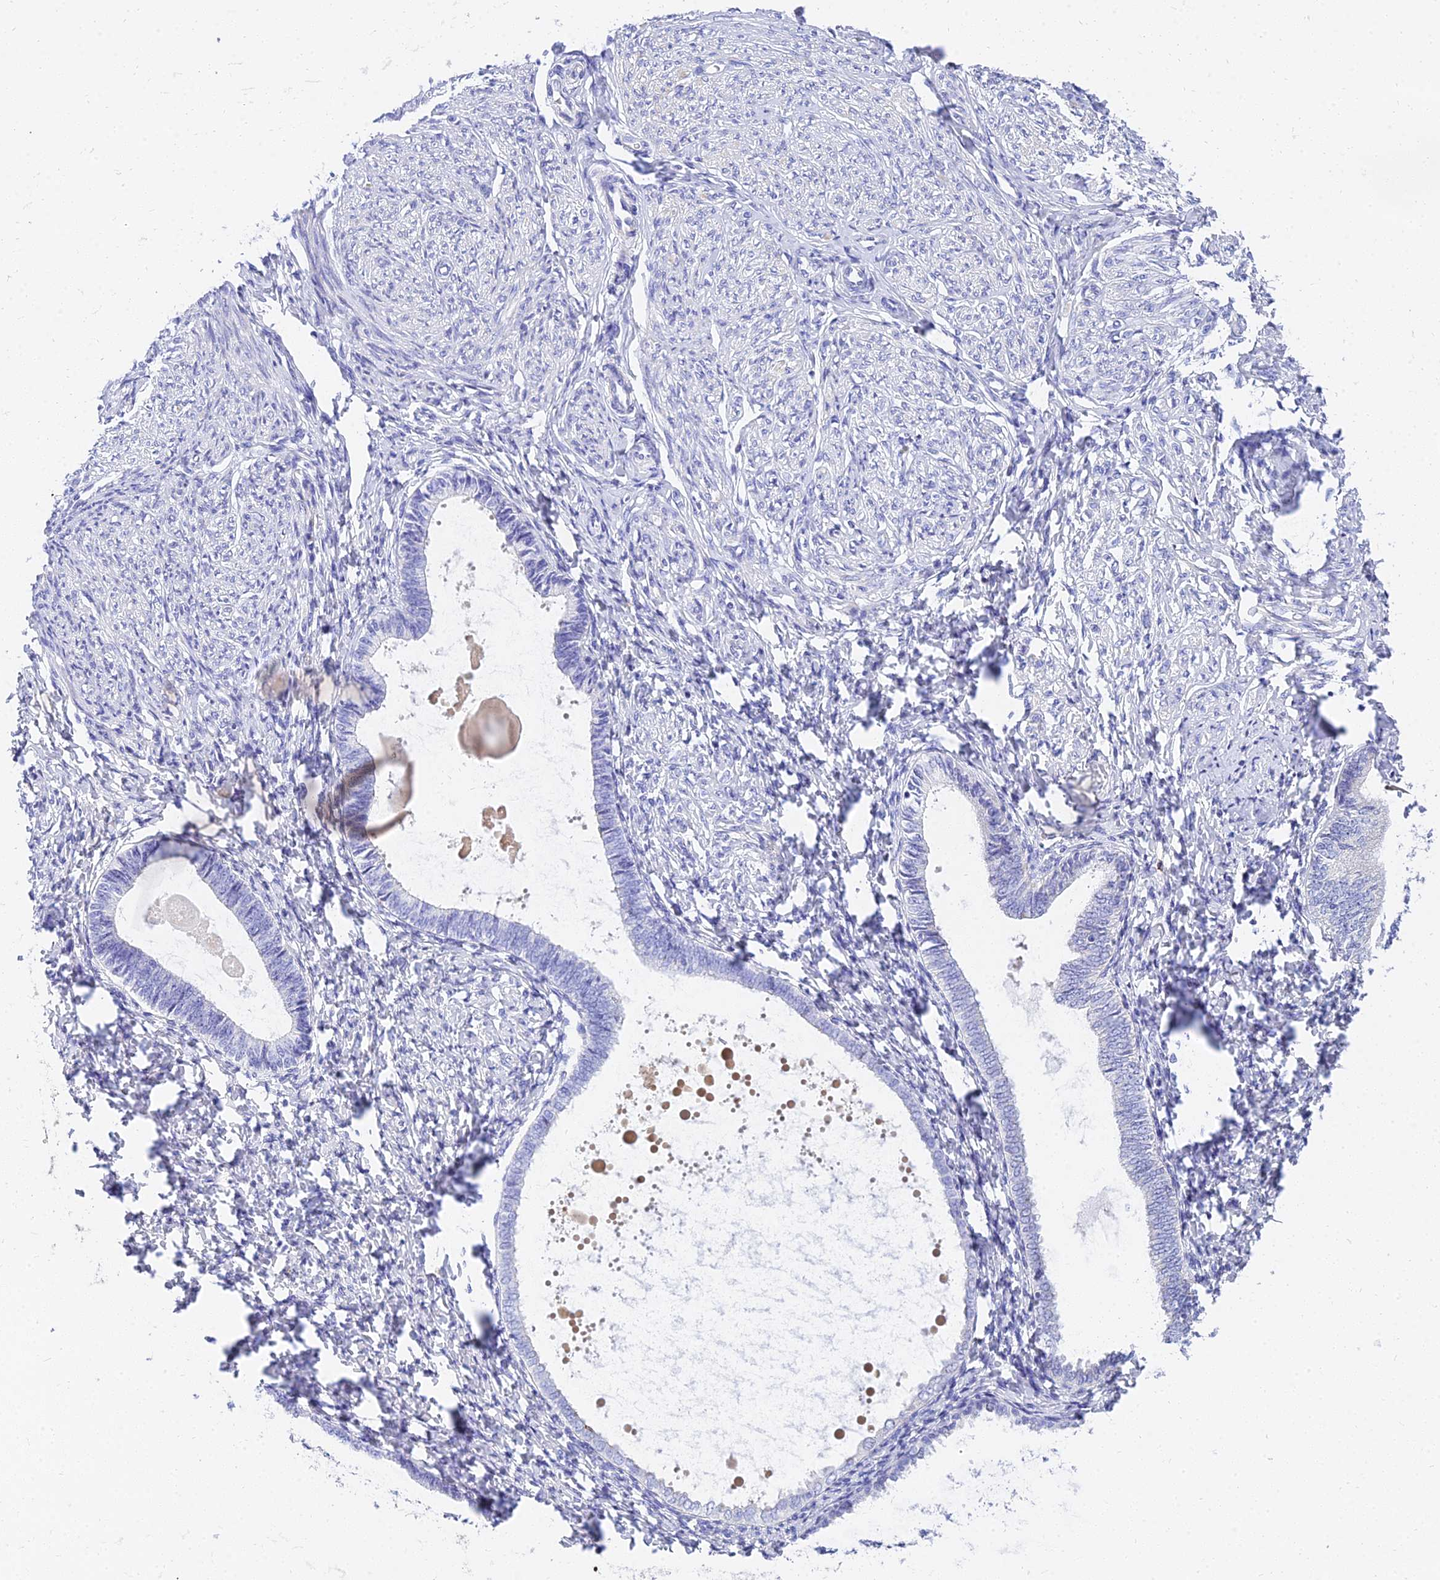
{"staining": {"intensity": "negative", "quantity": "none", "location": "none"}, "tissue": "endometrium", "cell_type": "Cells in endometrial stroma", "image_type": "normal", "snomed": [{"axis": "morphology", "description": "Normal tissue, NOS"}, {"axis": "topography", "description": "Endometrium"}], "caption": "Immunohistochemistry image of normal endometrium: endometrium stained with DAB (3,3'-diaminobenzidine) exhibits no significant protein staining in cells in endometrial stroma. The staining was performed using DAB (3,3'-diaminobenzidine) to visualize the protein expression in brown, while the nuclei were stained in blue with hematoxylin (Magnification: 20x).", "gene": "VWC2L", "patient": {"sex": "female", "age": 72}}